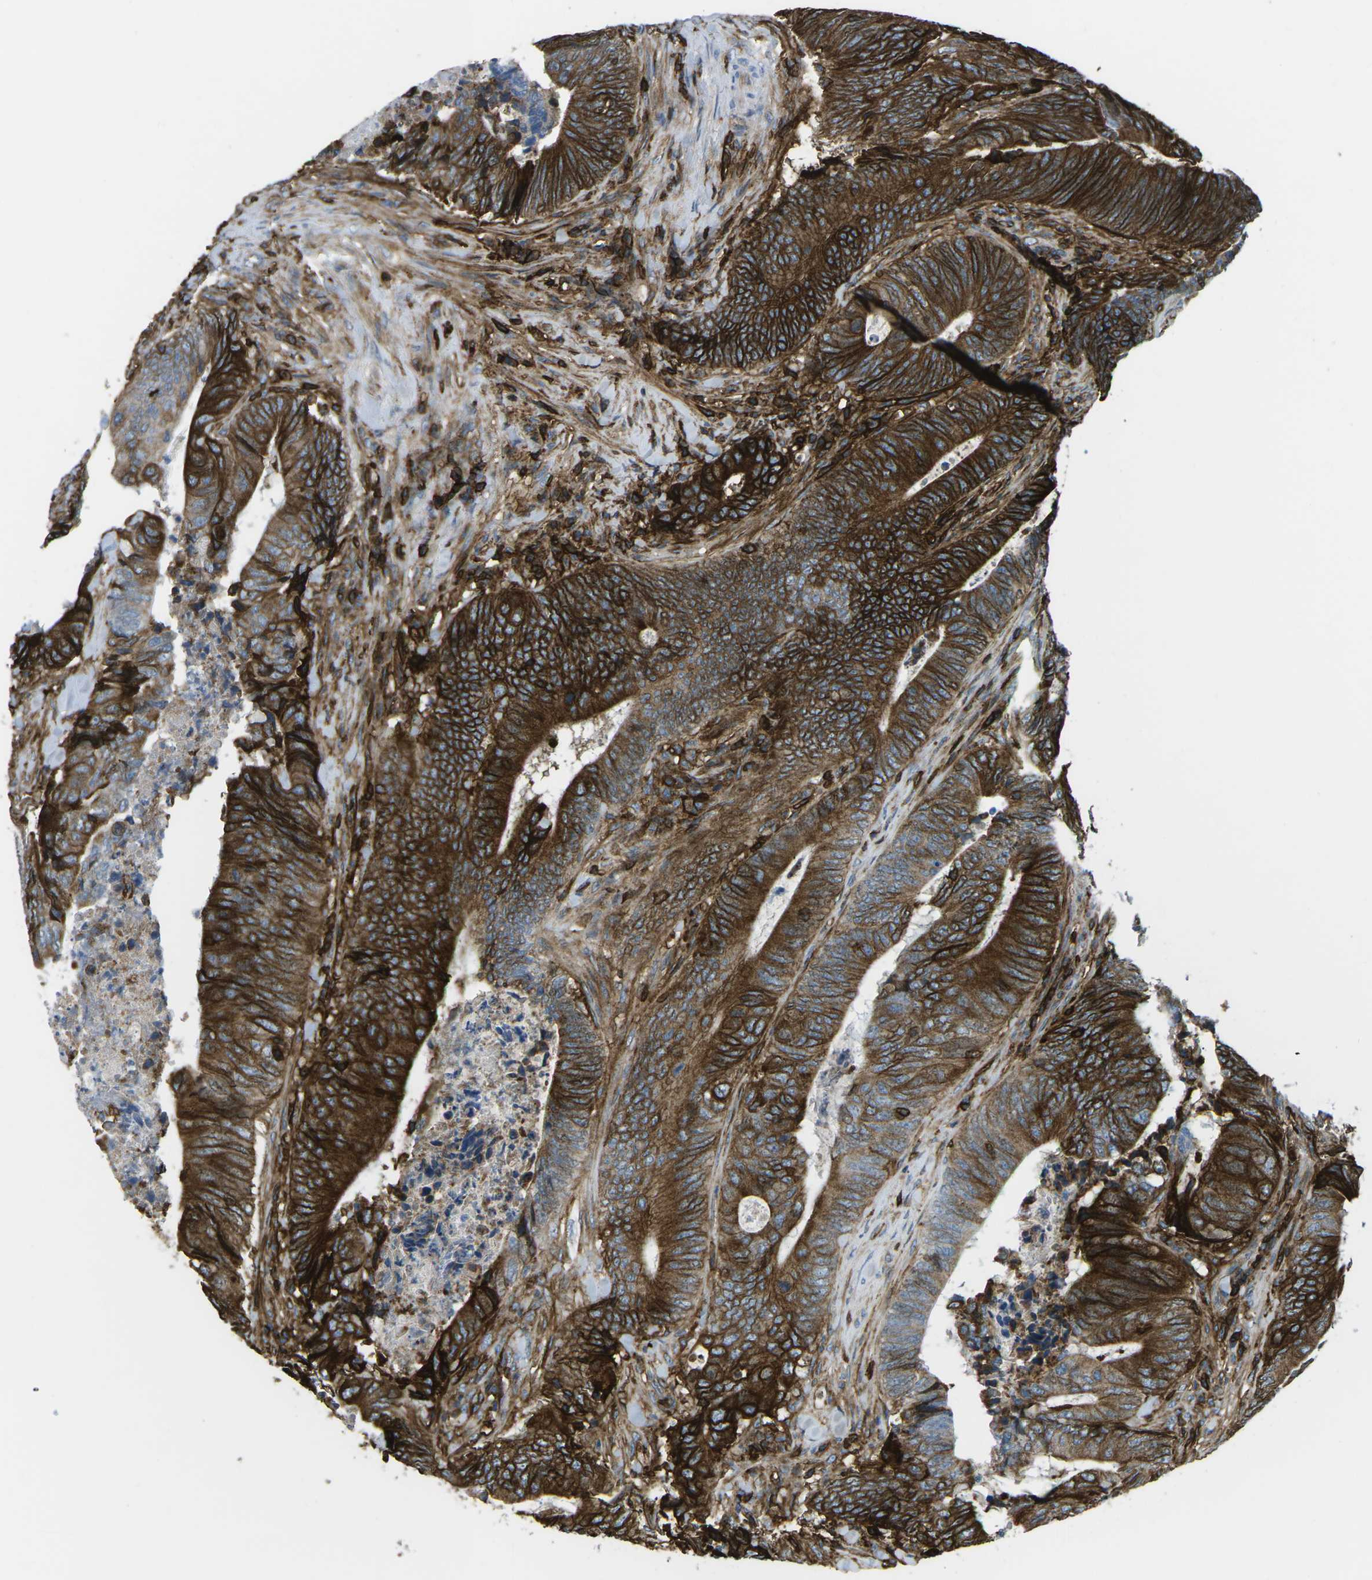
{"staining": {"intensity": "strong", "quantity": ">75%", "location": "cytoplasmic/membranous"}, "tissue": "colorectal cancer", "cell_type": "Tumor cells", "image_type": "cancer", "snomed": [{"axis": "morphology", "description": "Normal tissue, NOS"}, {"axis": "morphology", "description": "Adenocarcinoma, NOS"}, {"axis": "topography", "description": "Colon"}], "caption": "Colorectal adenocarcinoma stained with a protein marker demonstrates strong staining in tumor cells.", "gene": "HLA-B", "patient": {"sex": "male", "age": 56}}